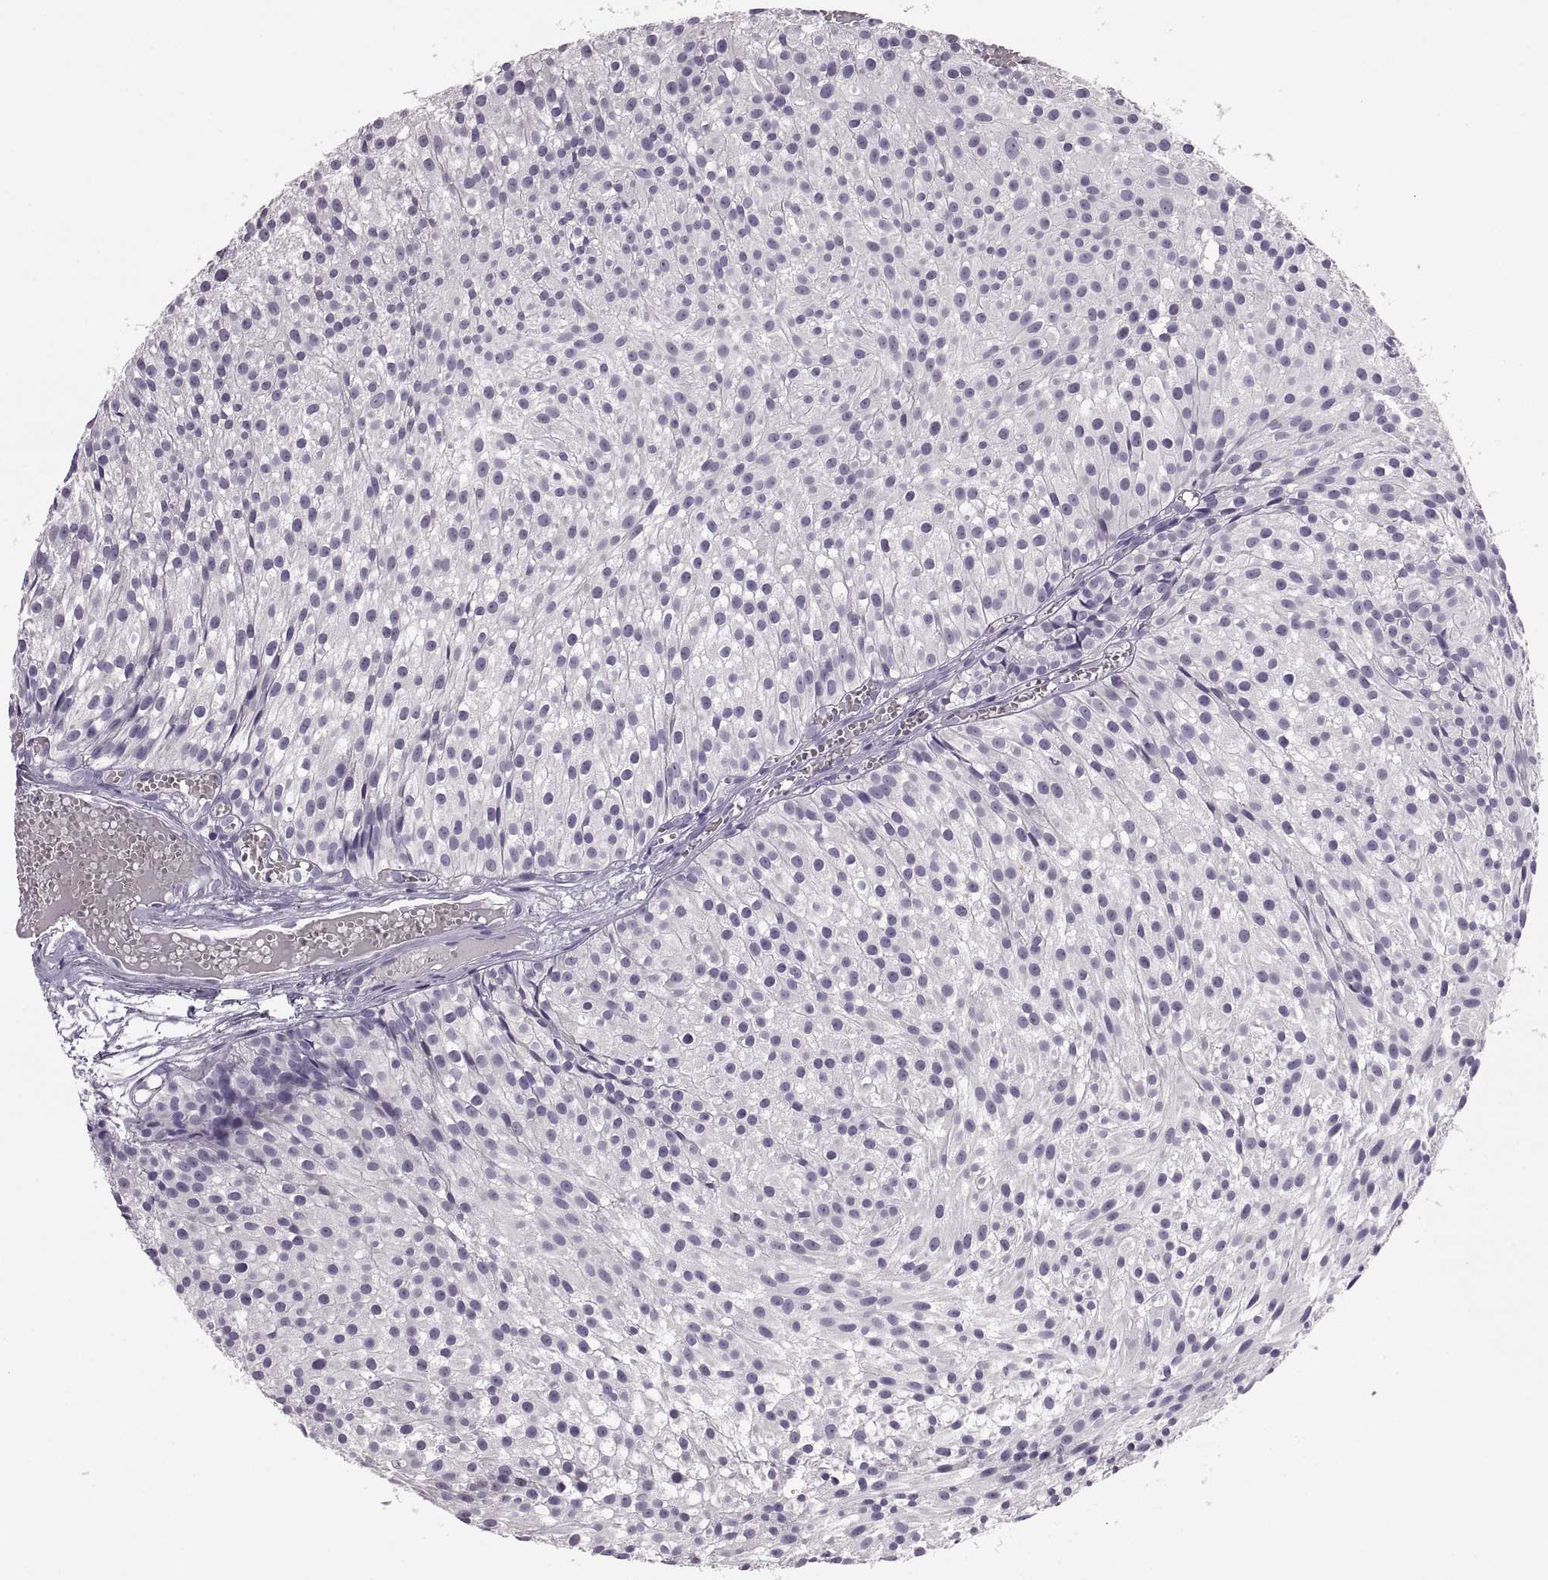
{"staining": {"intensity": "negative", "quantity": "none", "location": "none"}, "tissue": "urothelial cancer", "cell_type": "Tumor cells", "image_type": "cancer", "snomed": [{"axis": "morphology", "description": "Urothelial carcinoma, Low grade"}, {"axis": "topography", "description": "Urinary bladder"}], "caption": "Tumor cells show no significant protein positivity in urothelial cancer. (DAB immunohistochemistry (IHC) visualized using brightfield microscopy, high magnification).", "gene": "ADH6", "patient": {"sex": "male", "age": 63}}